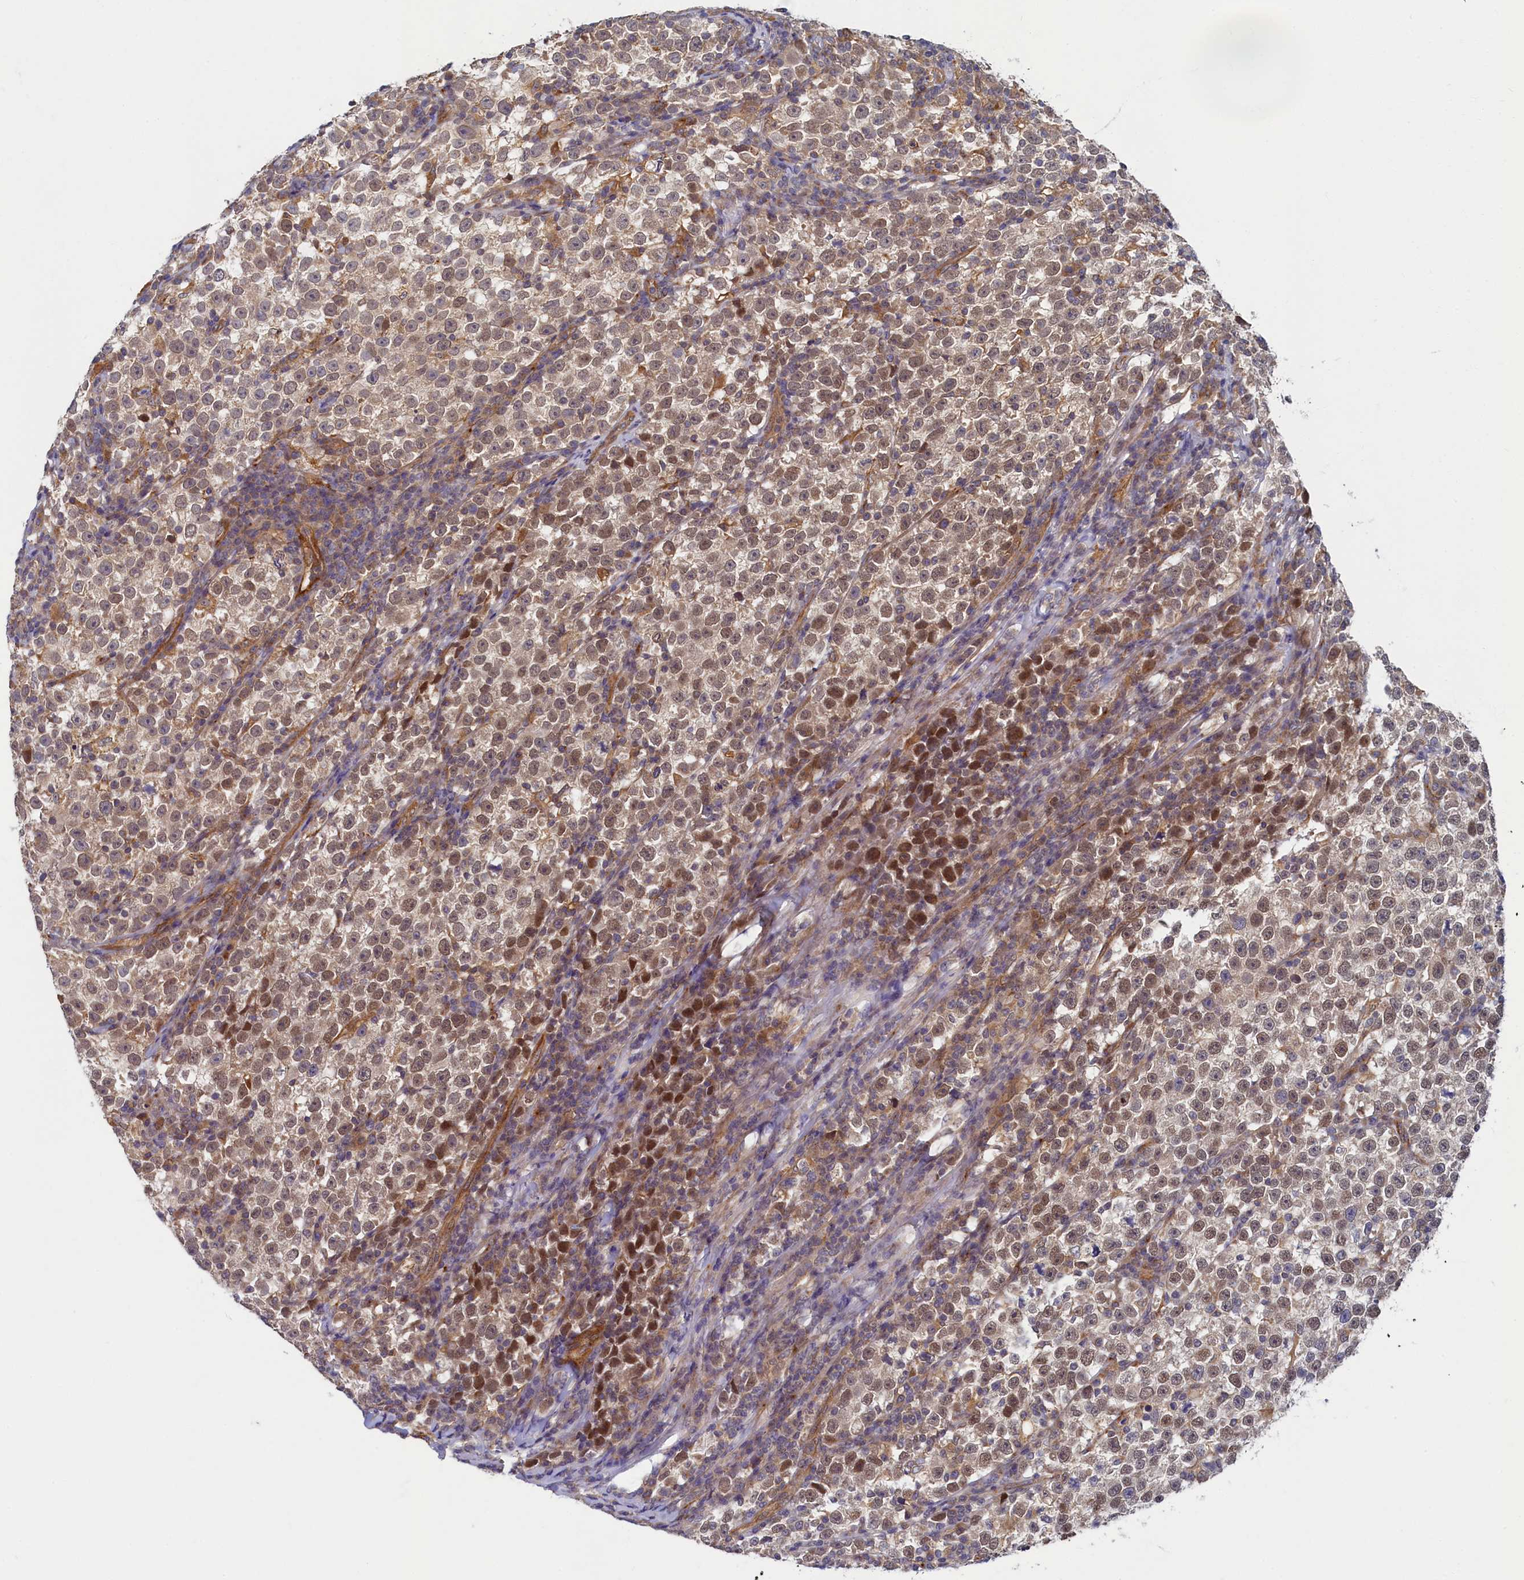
{"staining": {"intensity": "moderate", "quantity": "25%-75%", "location": "nuclear"}, "tissue": "testis cancer", "cell_type": "Tumor cells", "image_type": "cancer", "snomed": [{"axis": "morphology", "description": "Normal tissue, NOS"}, {"axis": "morphology", "description": "Seminoma, NOS"}, {"axis": "topography", "description": "Testis"}], "caption": "DAB immunohistochemical staining of human testis seminoma demonstrates moderate nuclear protein staining in about 25%-75% of tumor cells. (IHC, brightfield microscopy, high magnification).", "gene": "STX12", "patient": {"sex": "male", "age": 43}}